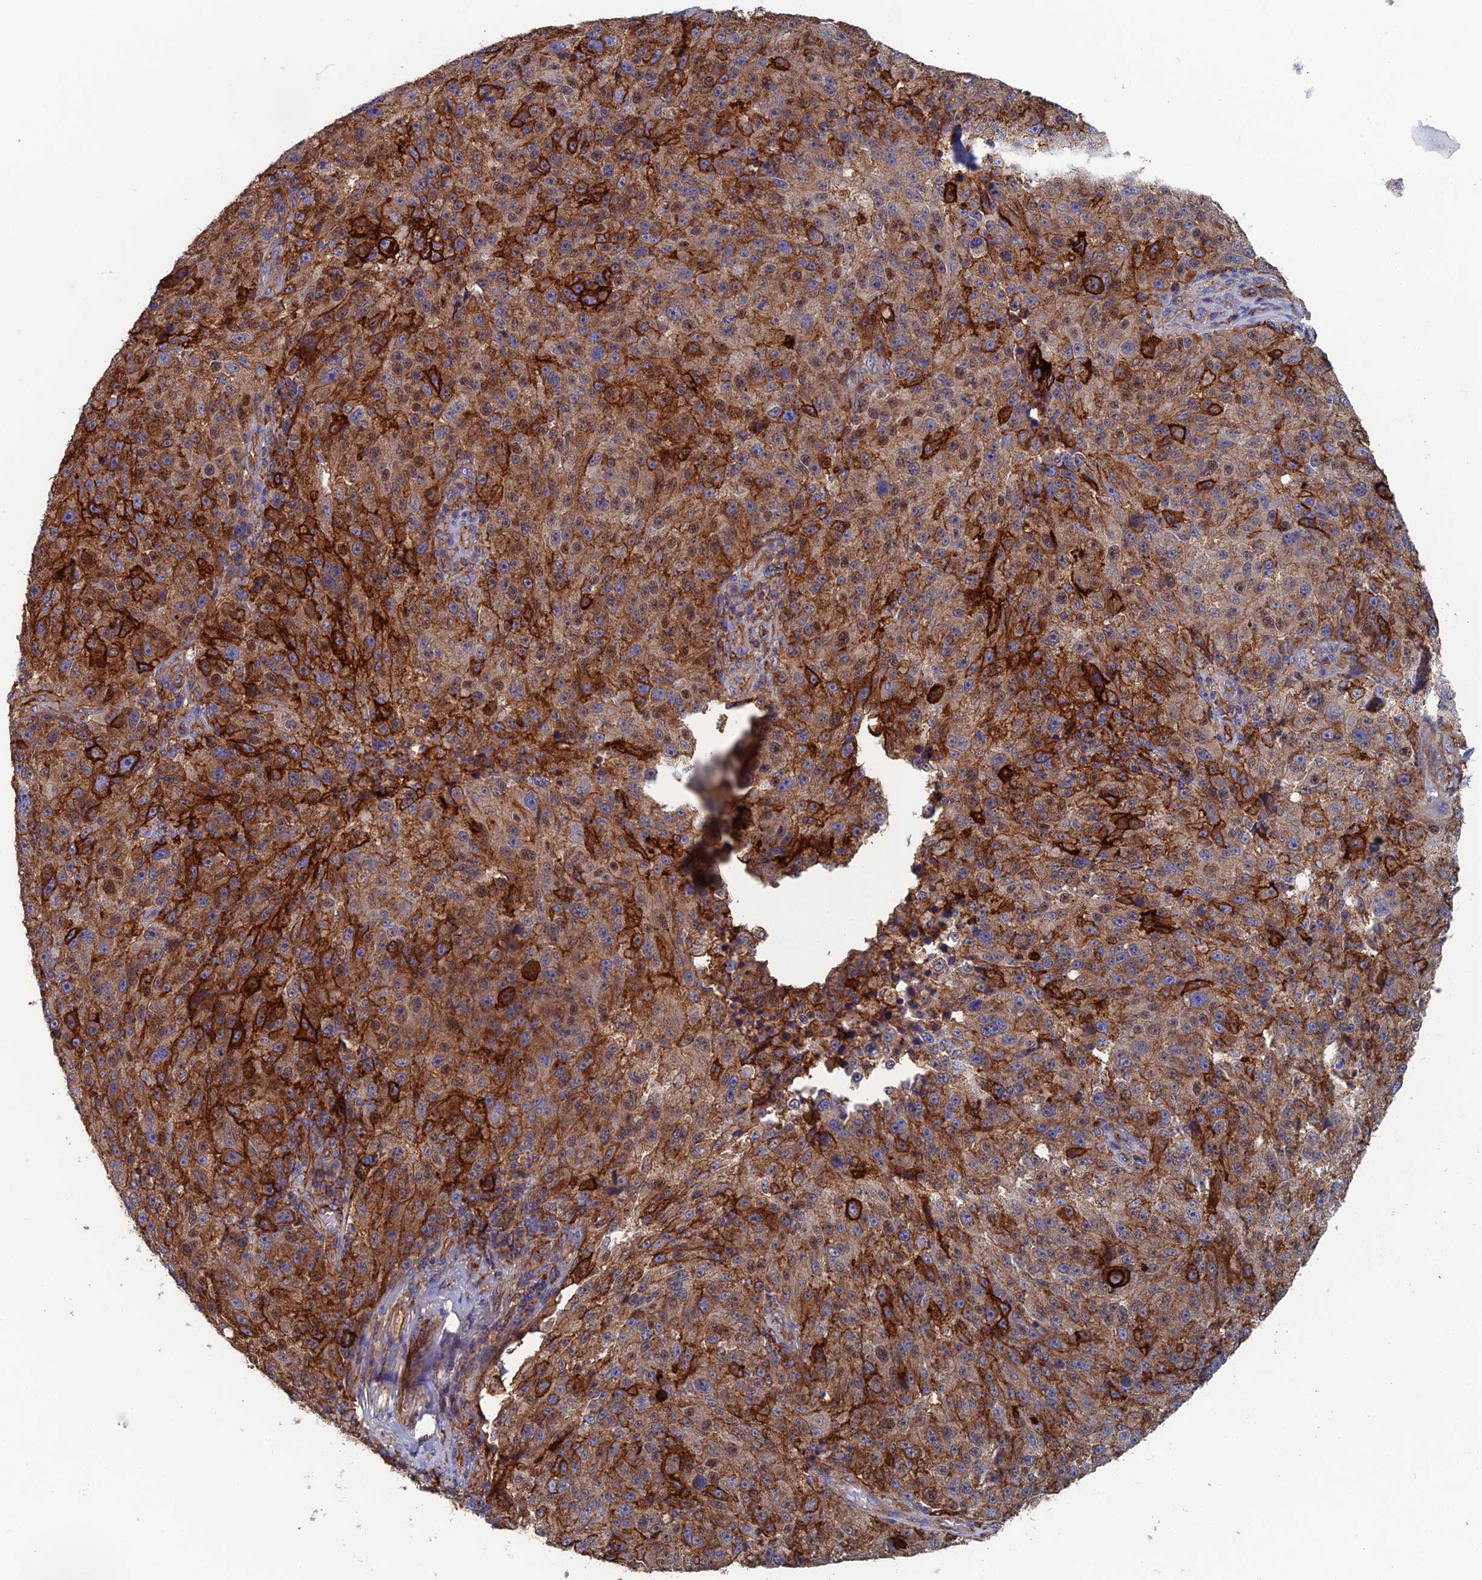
{"staining": {"intensity": "strong", "quantity": "25%-75%", "location": "cytoplasmic/membranous"}, "tissue": "melanoma", "cell_type": "Tumor cells", "image_type": "cancer", "snomed": [{"axis": "morphology", "description": "Malignant melanoma, NOS"}, {"axis": "topography", "description": "Skin"}], "caption": "This is an image of immunohistochemistry (IHC) staining of malignant melanoma, which shows strong expression in the cytoplasmic/membranous of tumor cells.", "gene": "SNX11", "patient": {"sex": "male", "age": 53}}